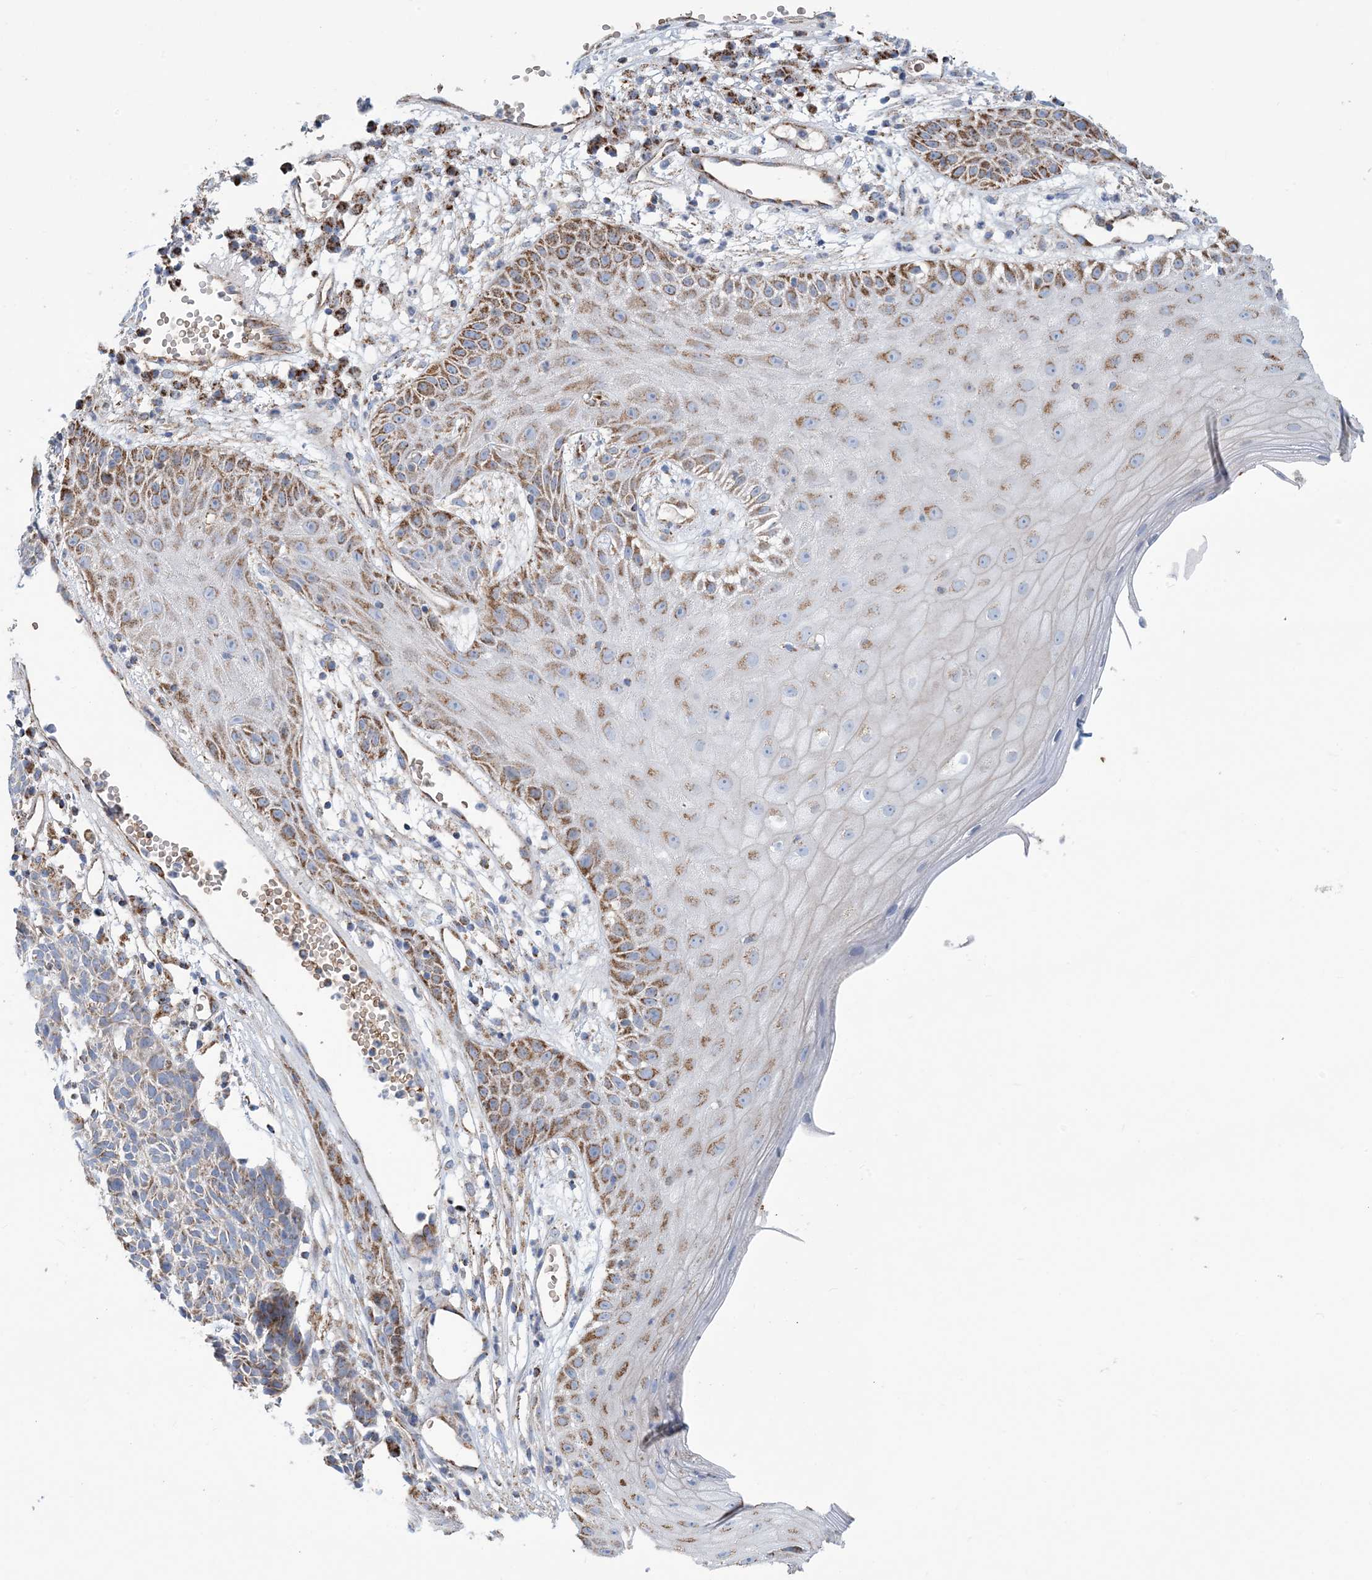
{"staining": {"intensity": "moderate", "quantity": "25%-75%", "location": "cytoplasmic/membranous"}, "tissue": "skin cancer", "cell_type": "Tumor cells", "image_type": "cancer", "snomed": [{"axis": "morphology", "description": "Squamous cell carcinoma, NOS"}, {"axis": "topography", "description": "Skin"}], "caption": "Immunohistochemistry (IHC) (DAB (3,3'-diaminobenzidine)) staining of skin squamous cell carcinoma shows moderate cytoplasmic/membranous protein staining in about 25%-75% of tumor cells.", "gene": "PHOSPHO2", "patient": {"sex": "female", "age": 90}}